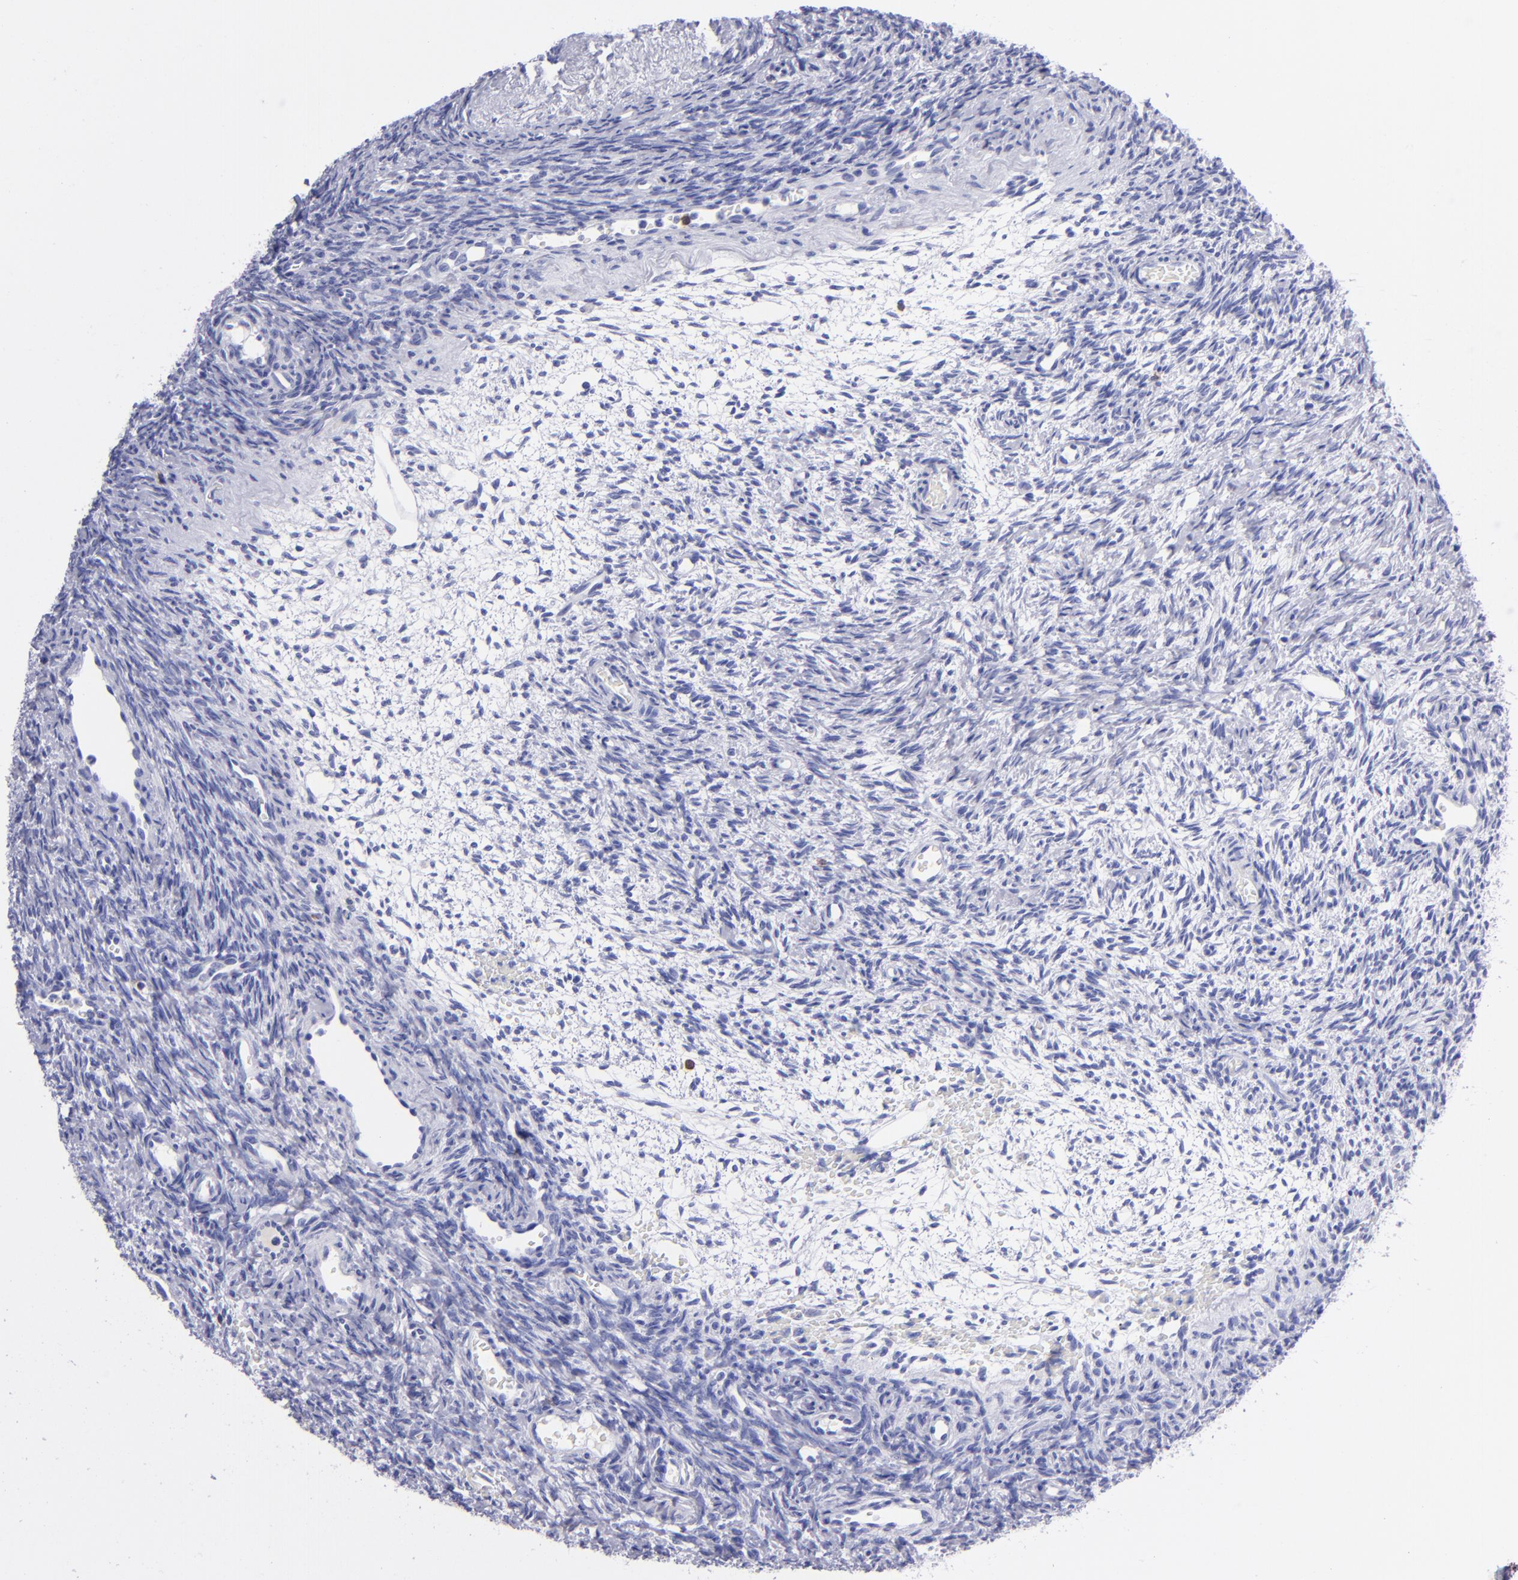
{"staining": {"intensity": "negative", "quantity": "none", "location": "none"}, "tissue": "ovary", "cell_type": "Ovarian stroma cells", "image_type": "normal", "snomed": [{"axis": "morphology", "description": "Normal tissue, NOS"}, {"axis": "topography", "description": "Ovary"}], "caption": "The histopathology image reveals no significant expression in ovarian stroma cells of ovary.", "gene": "CD6", "patient": {"sex": "female", "age": 39}}